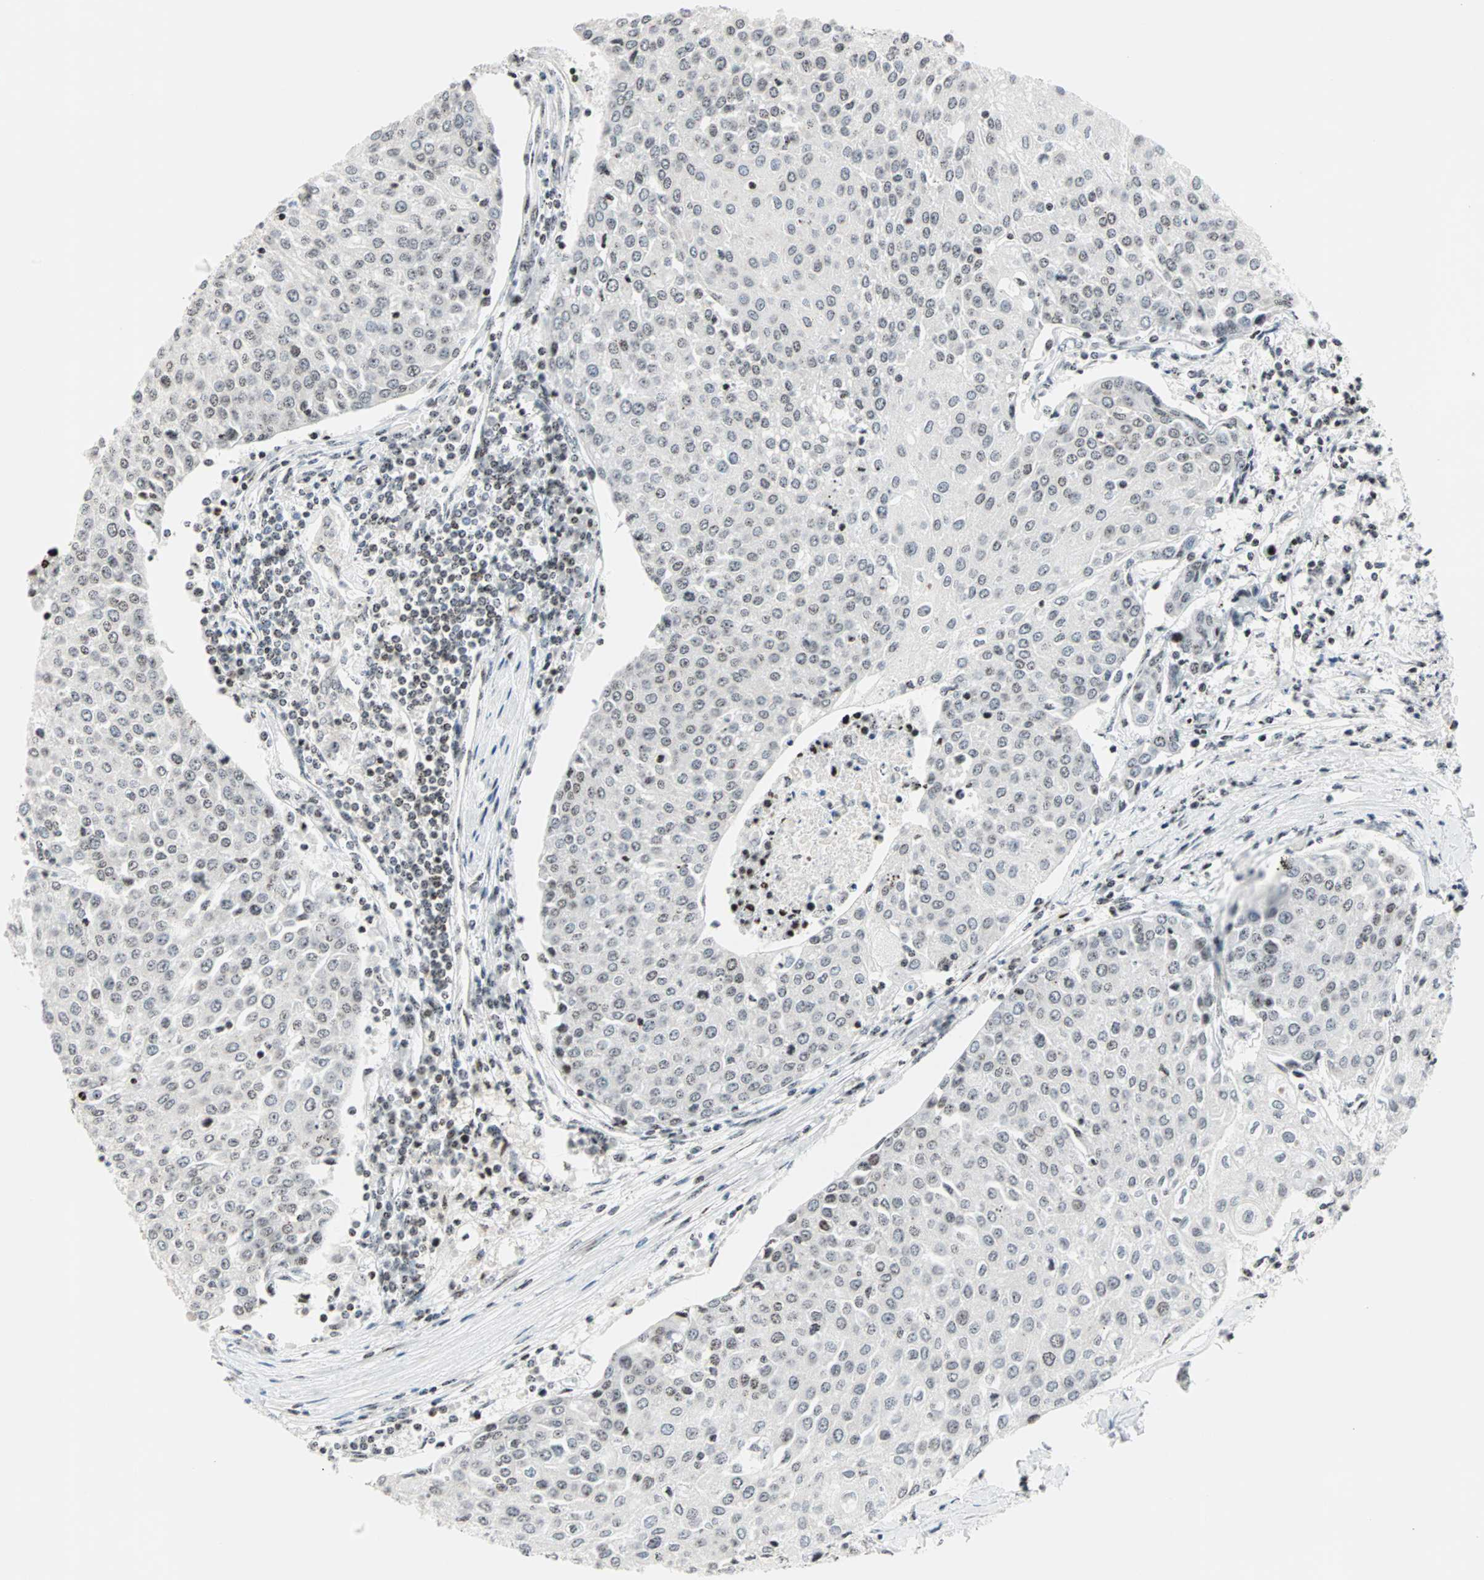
{"staining": {"intensity": "weak", "quantity": "25%-75%", "location": "nuclear"}, "tissue": "urothelial cancer", "cell_type": "Tumor cells", "image_type": "cancer", "snomed": [{"axis": "morphology", "description": "Urothelial carcinoma, High grade"}, {"axis": "topography", "description": "Urinary bladder"}], "caption": "Brown immunohistochemical staining in urothelial cancer exhibits weak nuclear staining in about 25%-75% of tumor cells. (brown staining indicates protein expression, while blue staining denotes nuclei).", "gene": "CENPA", "patient": {"sex": "female", "age": 85}}